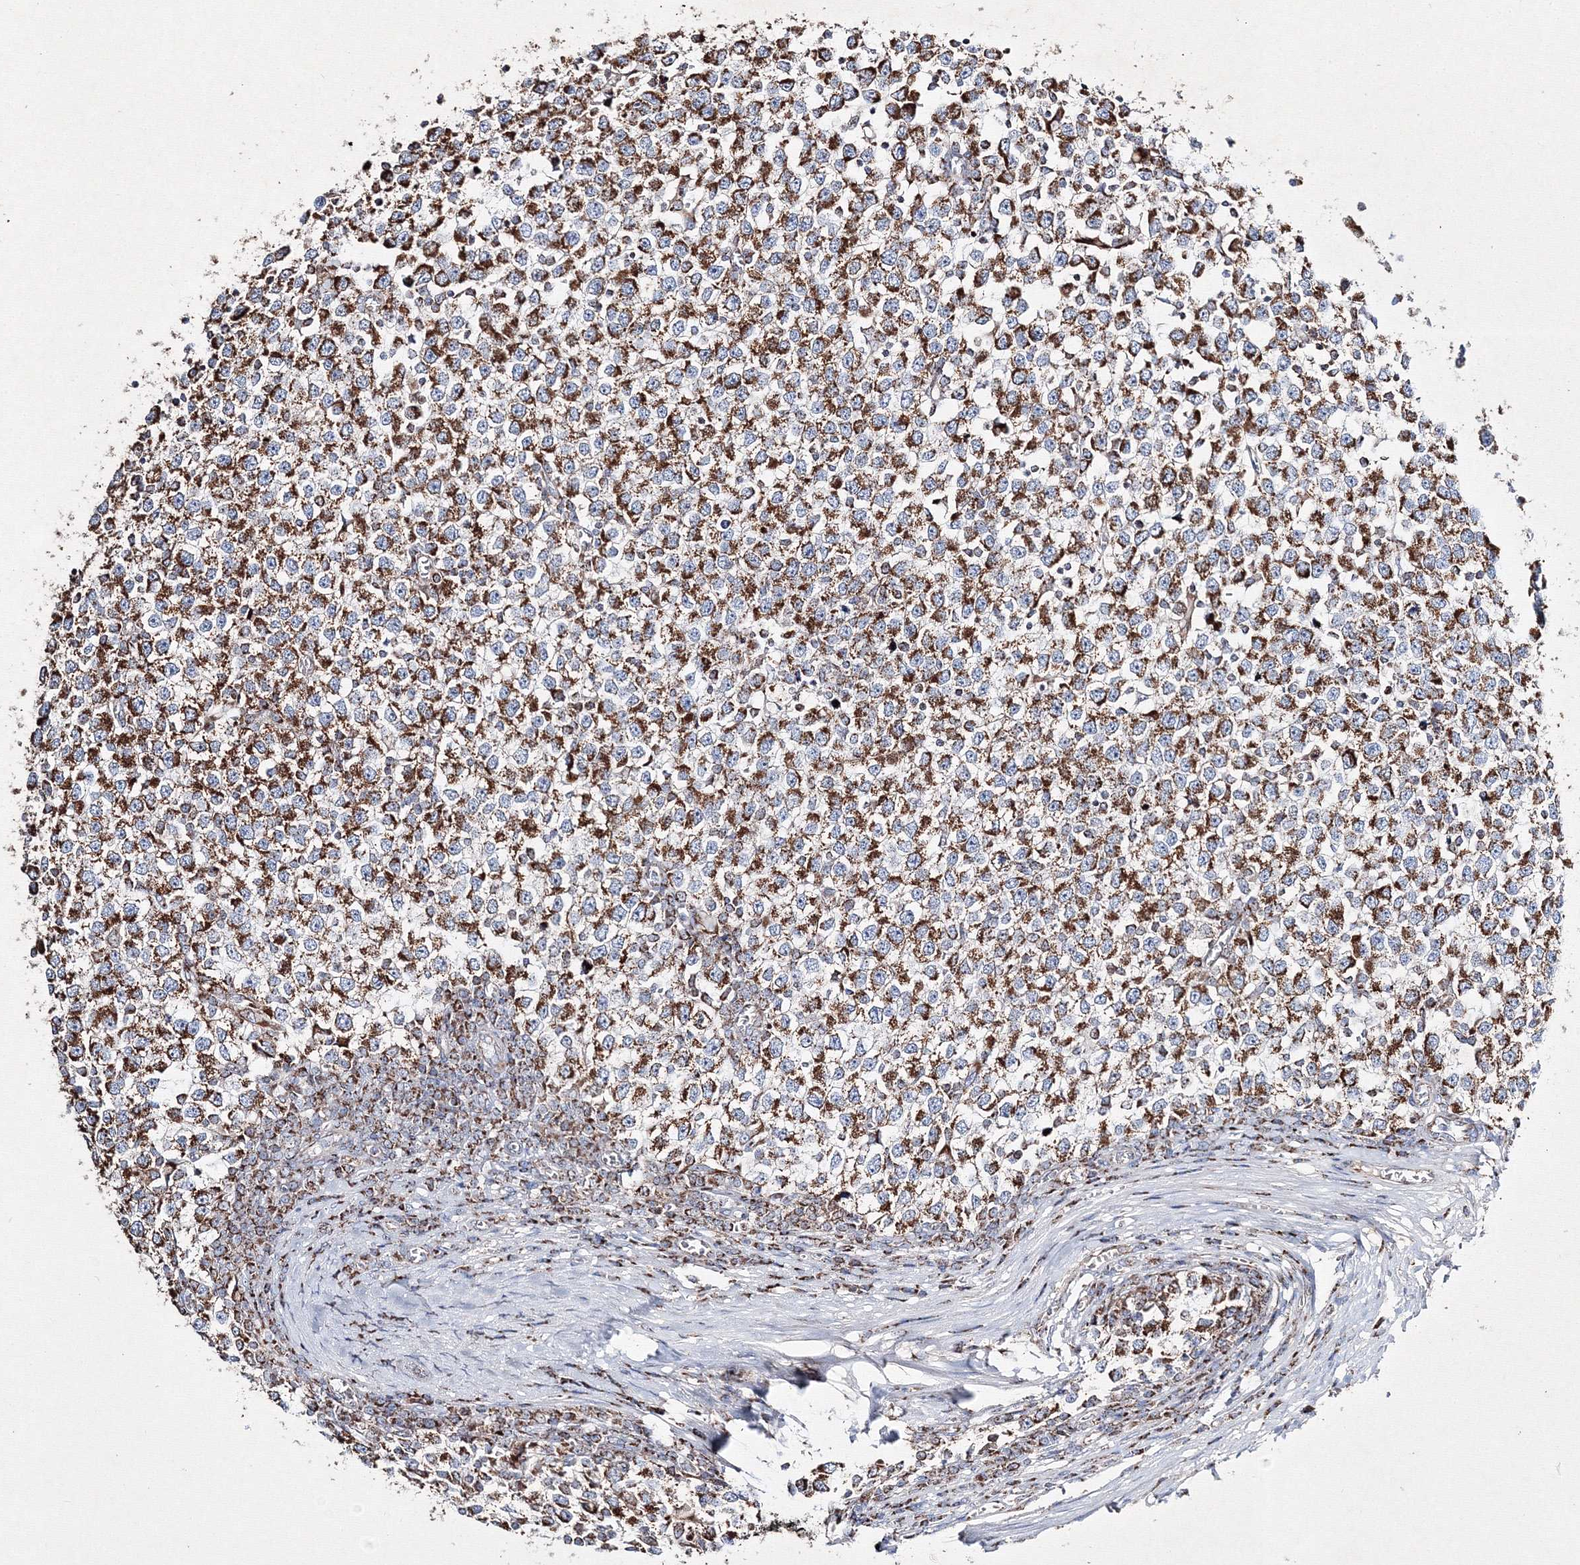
{"staining": {"intensity": "strong", "quantity": ">75%", "location": "cytoplasmic/membranous"}, "tissue": "testis cancer", "cell_type": "Tumor cells", "image_type": "cancer", "snomed": [{"axis": "morphology", "description": "Seminoma, NOS"}, {"axis": "topography", "description": "Testis"}], "caption": "Immunohistochemistry staining of testis cancer (seminoma), which shows high levels of strong cytoplasmic/membranous expression in approximately >75% of tumor cells indicating strong cytoplasmic/membranous protein positivity. The staining was performed using DAB (3,3'-diaminobenzidine) (brown) for protein detection and nuclei were counterstained in hematoxylin (blue).", "gene": "IGSF9", "patient": {"sex": "male", "age": 65}}